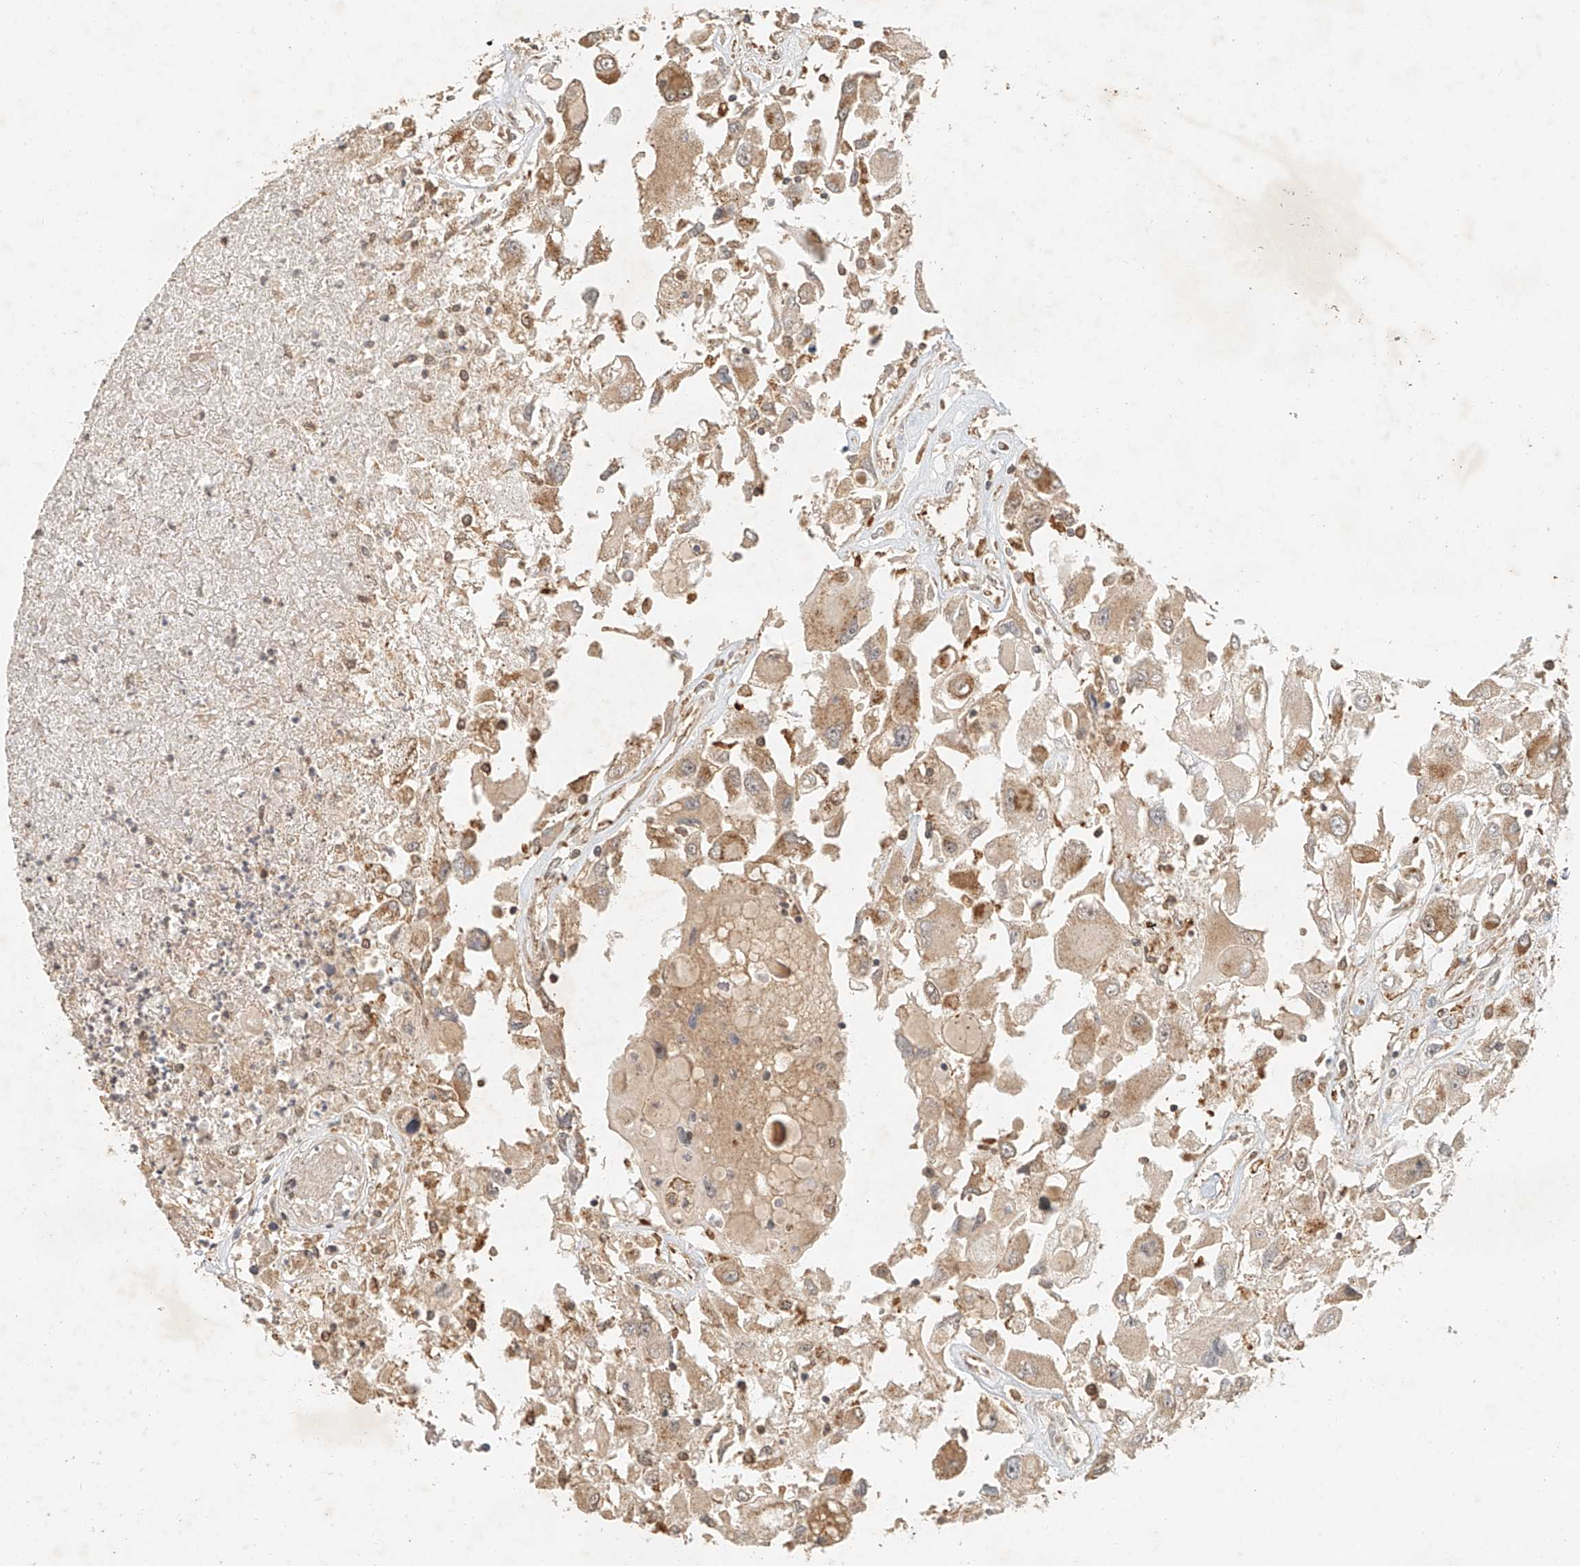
{"staining": {"intensity": "moderate", "quantity": ">75%", "location": "cytoplasmic/membranous"}, "tissue": "renal cancer", "cell_type": "Tumor cells", "image_type": "cancer", "snomed": [{"axis": "morphology", "description": "Adenocarcinoma, NOS"}, {"axis": "topography", "description": "Kidney"}], "caption": "Protein staining by immunohistochemistry (IHC) reveals moderate cytoplasmic/membranous expression in about >75% of tumor cells in renal adenocarcinoma.", "gene": "CXorf58", "patient": {"sex": "female", "age": 52}}